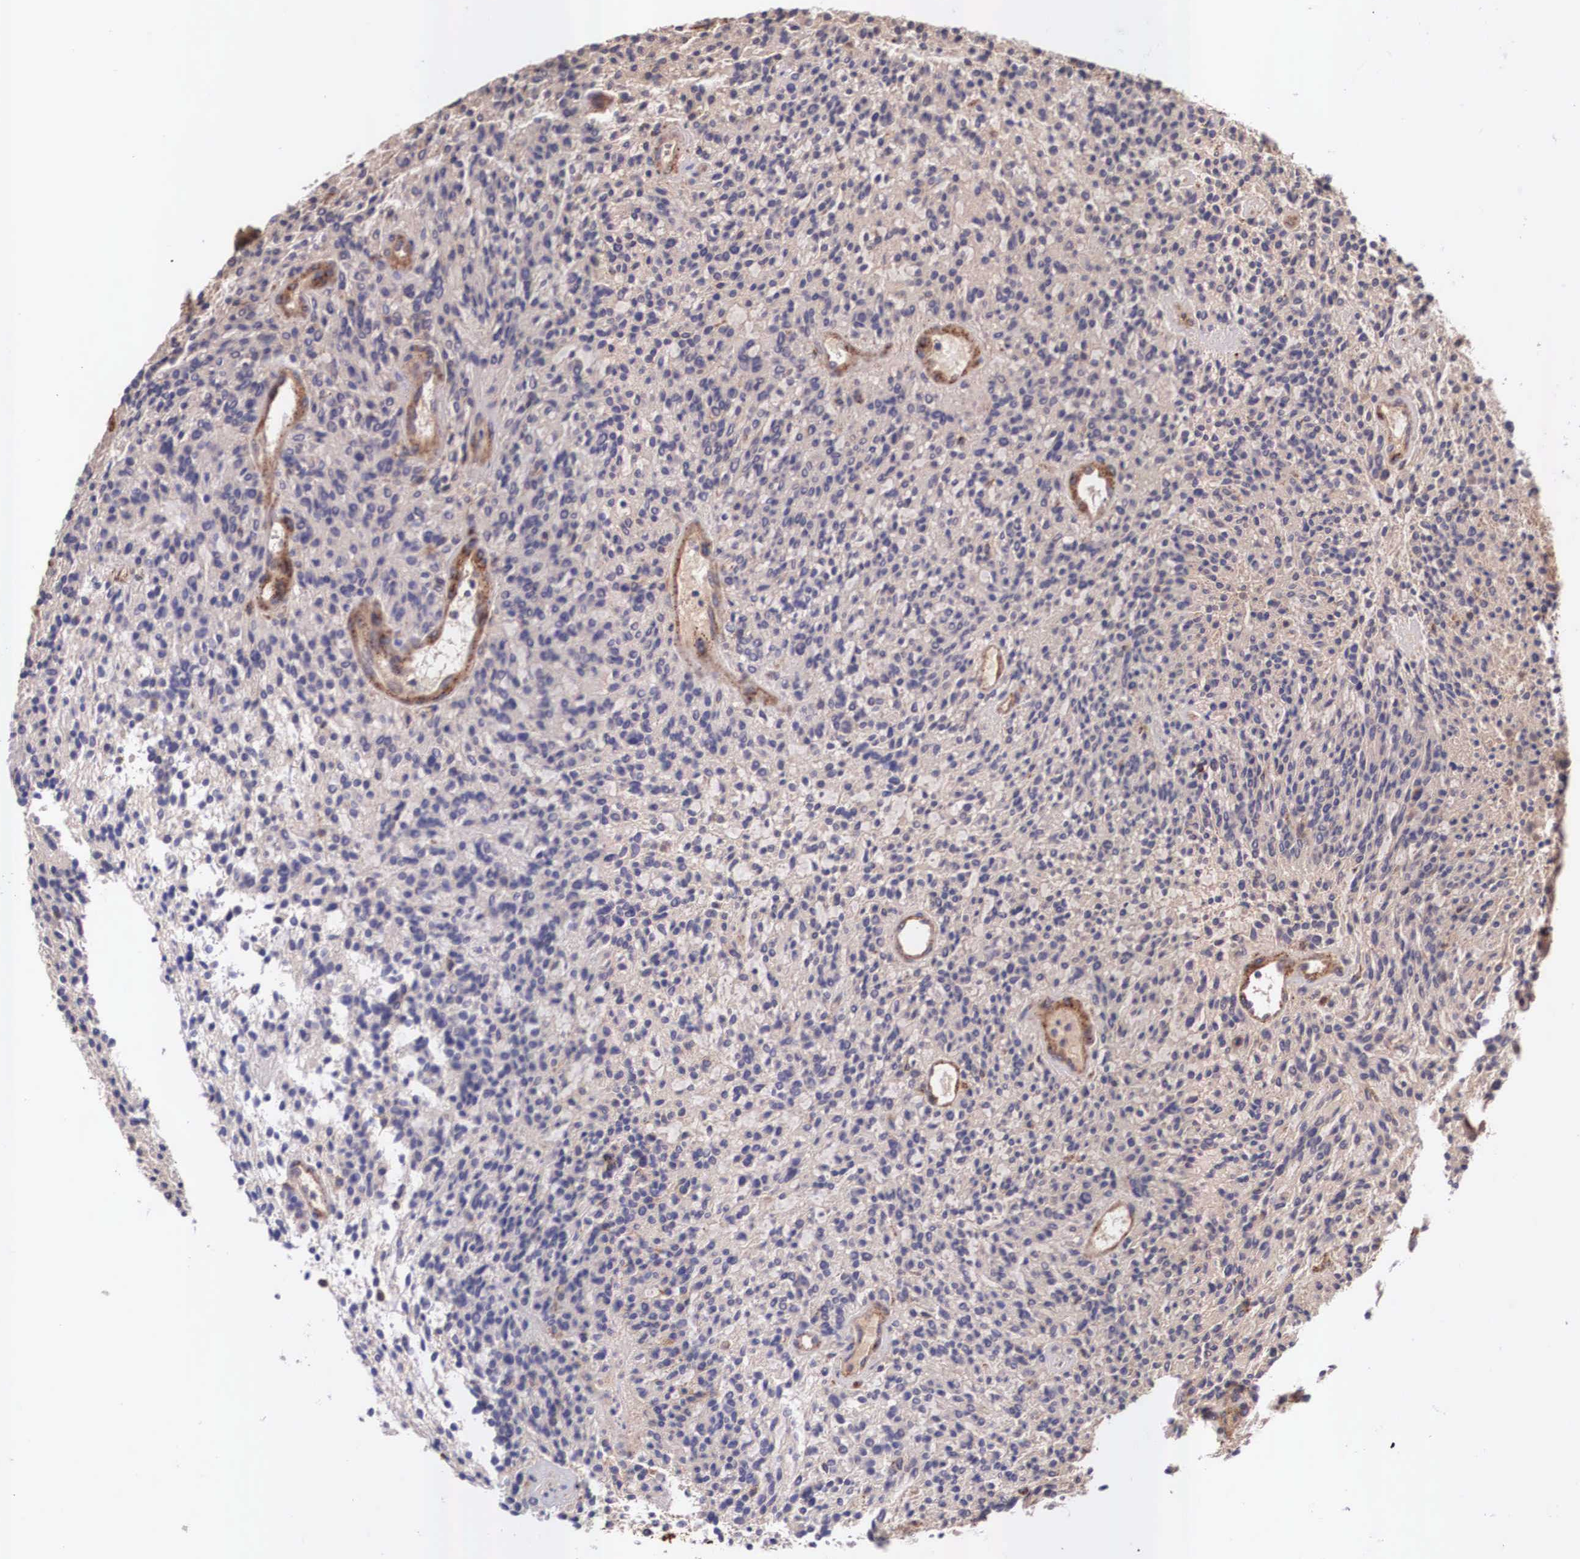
{"staining": {"intensity": "negative", "quantity": "none", "location": "none"}, "tissue": "glioma", "cell_type": "Tumor cells", "image_type": "cancer", "snomed": [{"axis": "morphology", "description": "Glioma, malignant, High grade"}, {"axis": "topography", "description": "Brain"}], "caption": "Immunohistochemical staining of human glioma demonstrates no significant positivity in tumor cells. (DAB immunohistochemistry (IHC) with hematoxylin counter stain).", "gene": "LGALS1", "patient": {"sex": "female", "age": 13}}